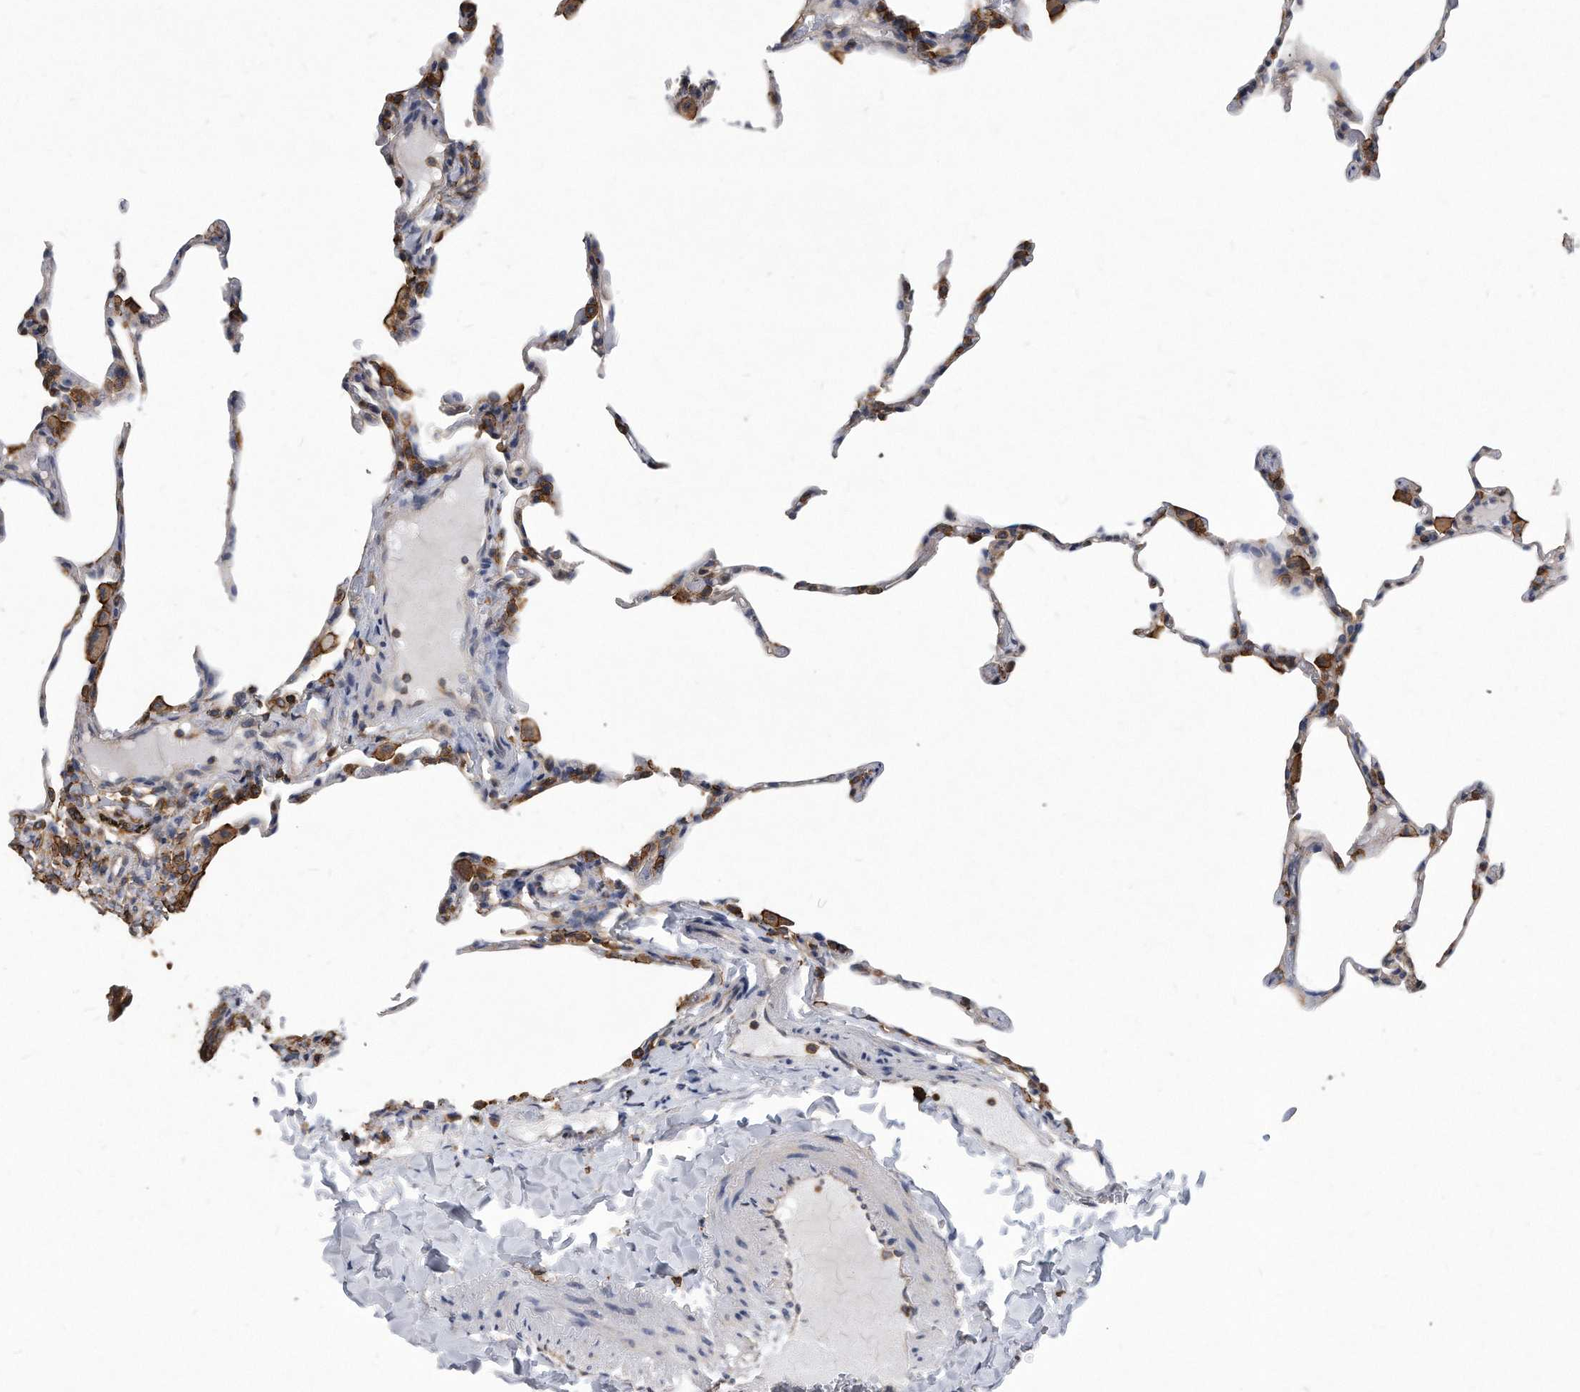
{"staining": {"intensity": "negative", "quantity": "none", "location": "none"}, "tissue": "lung", "cell_type": "Alveolar cells", "image_type": "normal", "snomed": [{"axis": "morphology", "description": "Normal tissue, NOS"}, {"axis": "topography", "description": "Lung"}], "caption": "The histopathology image shows no staining of alveolar cells in normal lung.", "gene": "ATG5", "patient": {"sex": "male", "age": 20}}